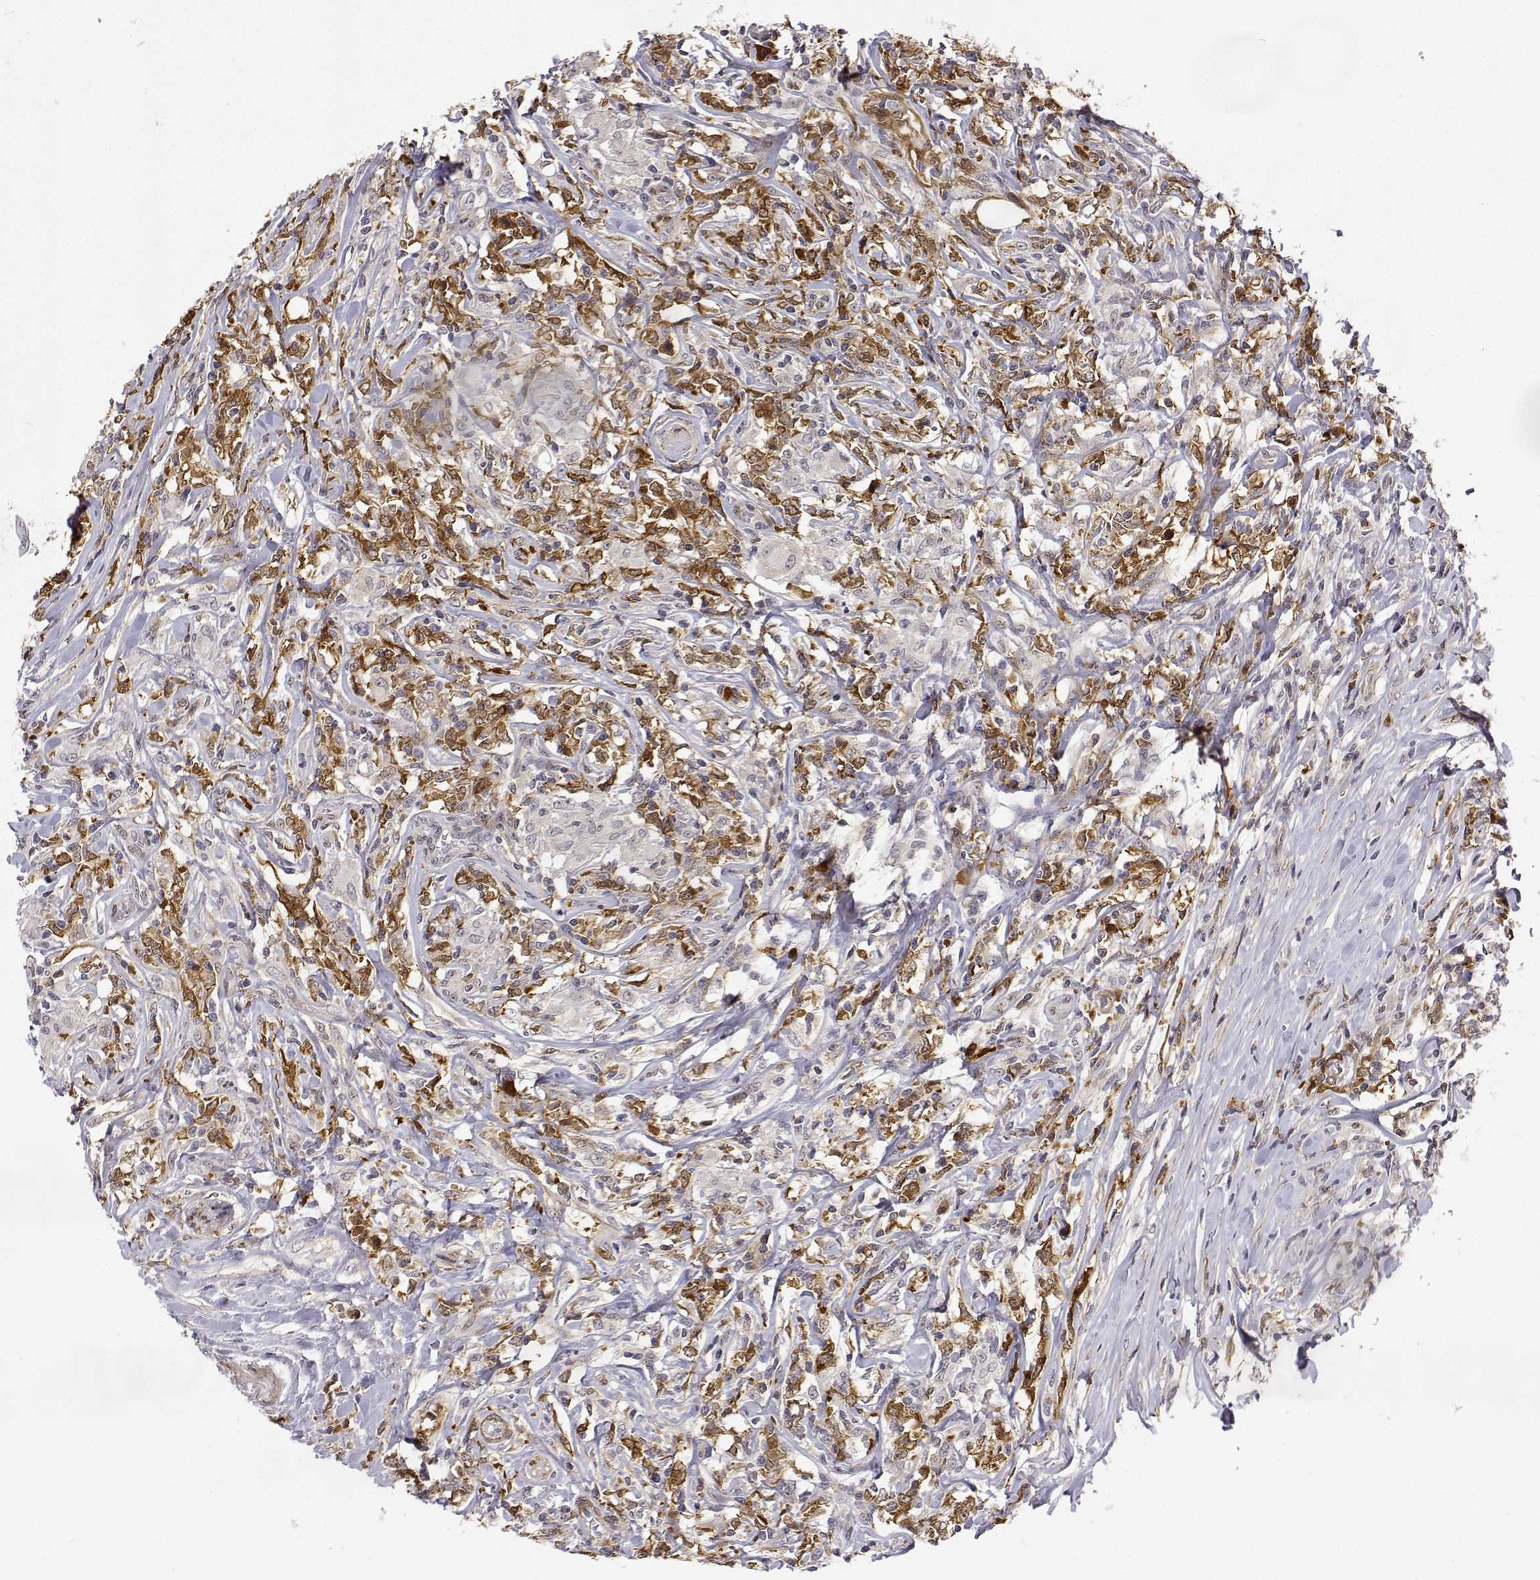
{"staining": {"intensity": "moderate", "quantity": ">75%", "location": "cytoplasmic/membranous"}, "tissue": "lymphoma", "cell_type": "Tumor cells", "image_type": "cancer", "snomed": [{"axis": "morphology", "description": "Malignant lymphoma, non-Hodgkin's type, High grade"}, {"axis": "topography", "description": "Lymph node"}], "caption": "Immunohistochemical staining of lymphoma demonstrates medium levels of moderate cytoplasmic/membranous positivity in about >75% of tumor cells.", "gene": "PHGDH", "patient": {"sex": "female", "age": 84}}